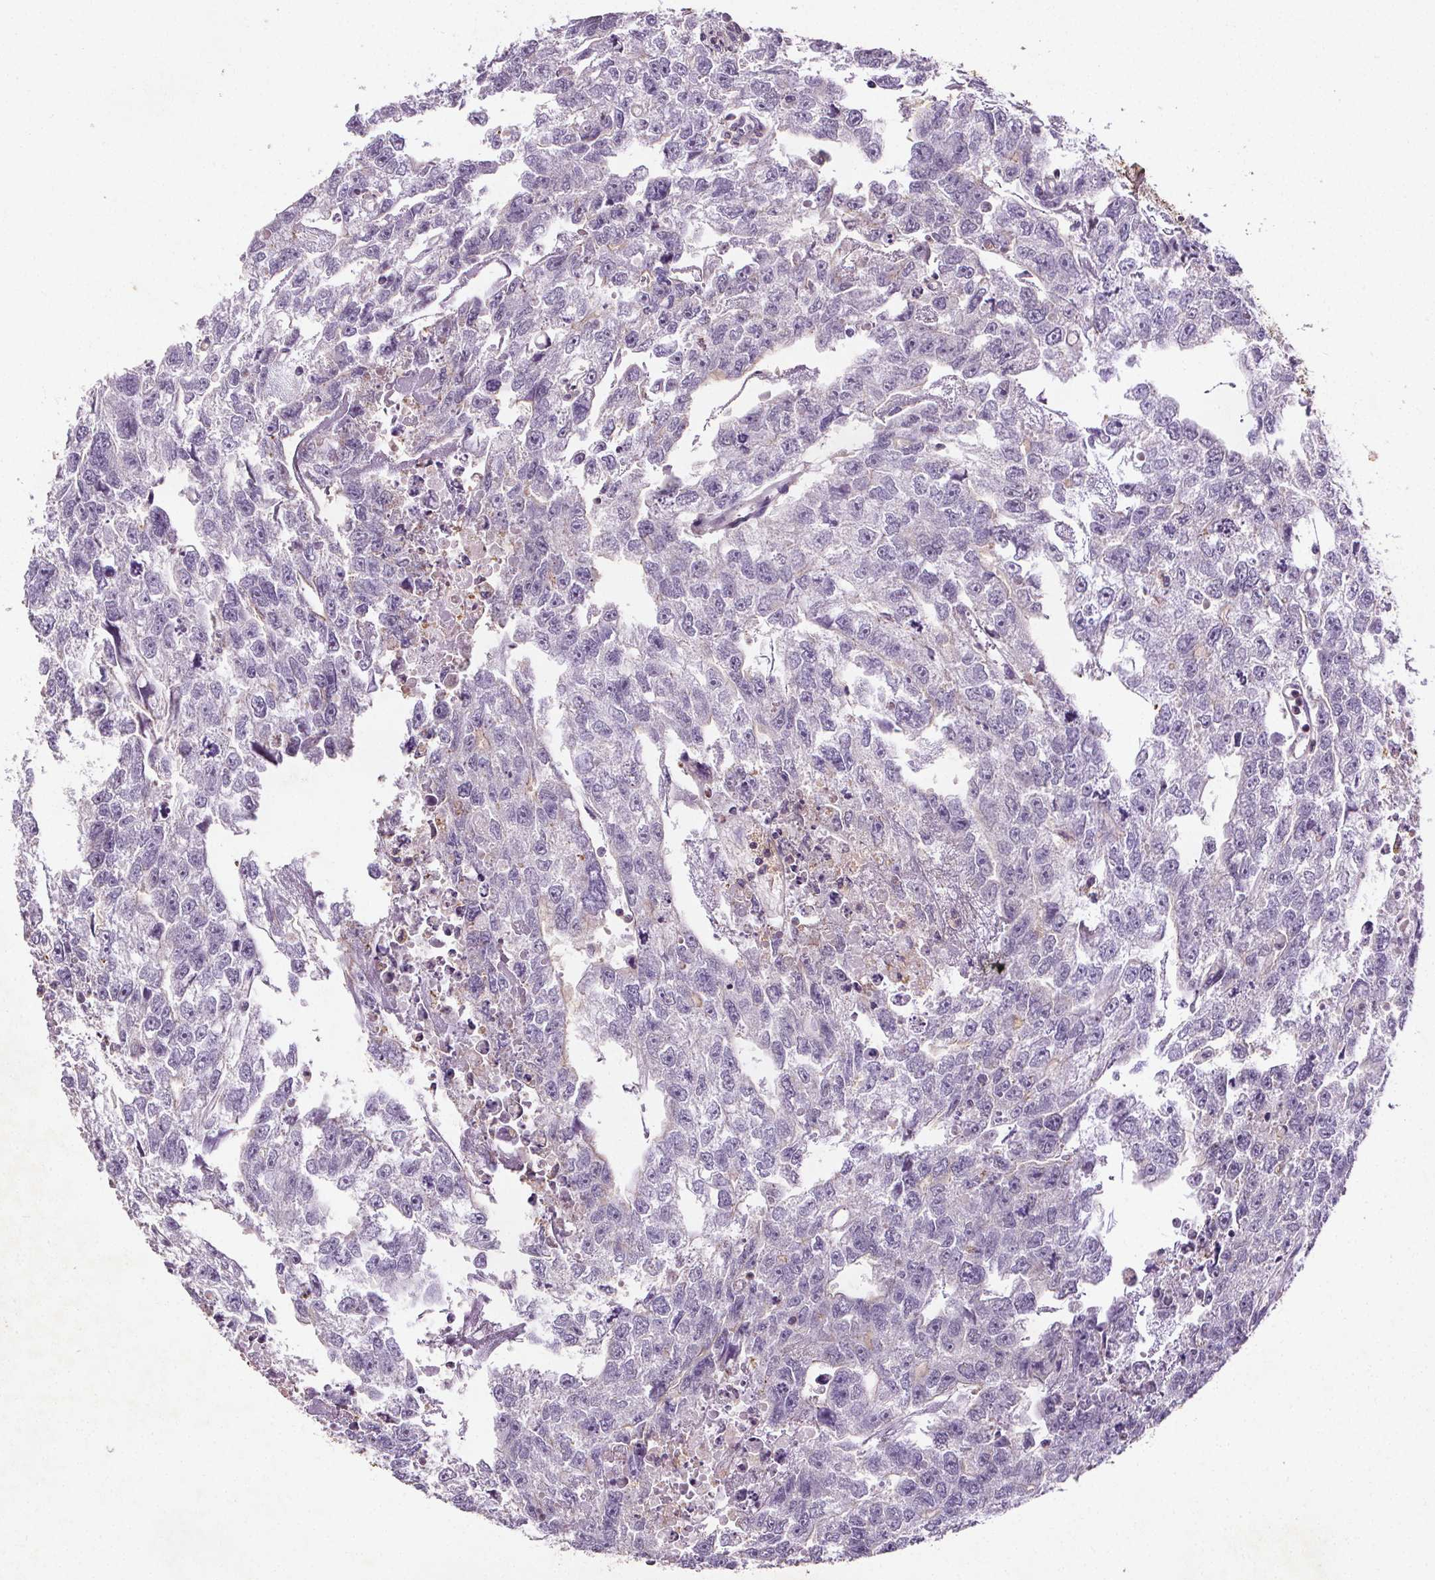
{"staining": {"intensity": "negative", "quantity": "none", "location": "none"}, "tissue": "testis cancer", "cell_type": "Tumor cells", "image_type": "cancer", "snomed": [{"axis": "morphology", "description": "Carcinoma, Embryonal, NOS"}, {"axis": "morphology", "description": "Teratoma, malignant, NOS"}, {"axis": "topography", "description": "Testis"}], "caption": "High magnification brightfield microscopy of malignant teratoma (testis) stained with DAB (3,3'-diaminobenzidine) (brown) and counterstained with hematoxylin (blue): tumor cells show no significant positivity.", "gene": "C19orf84", "patient": {"sex": "male", "age": 44}}